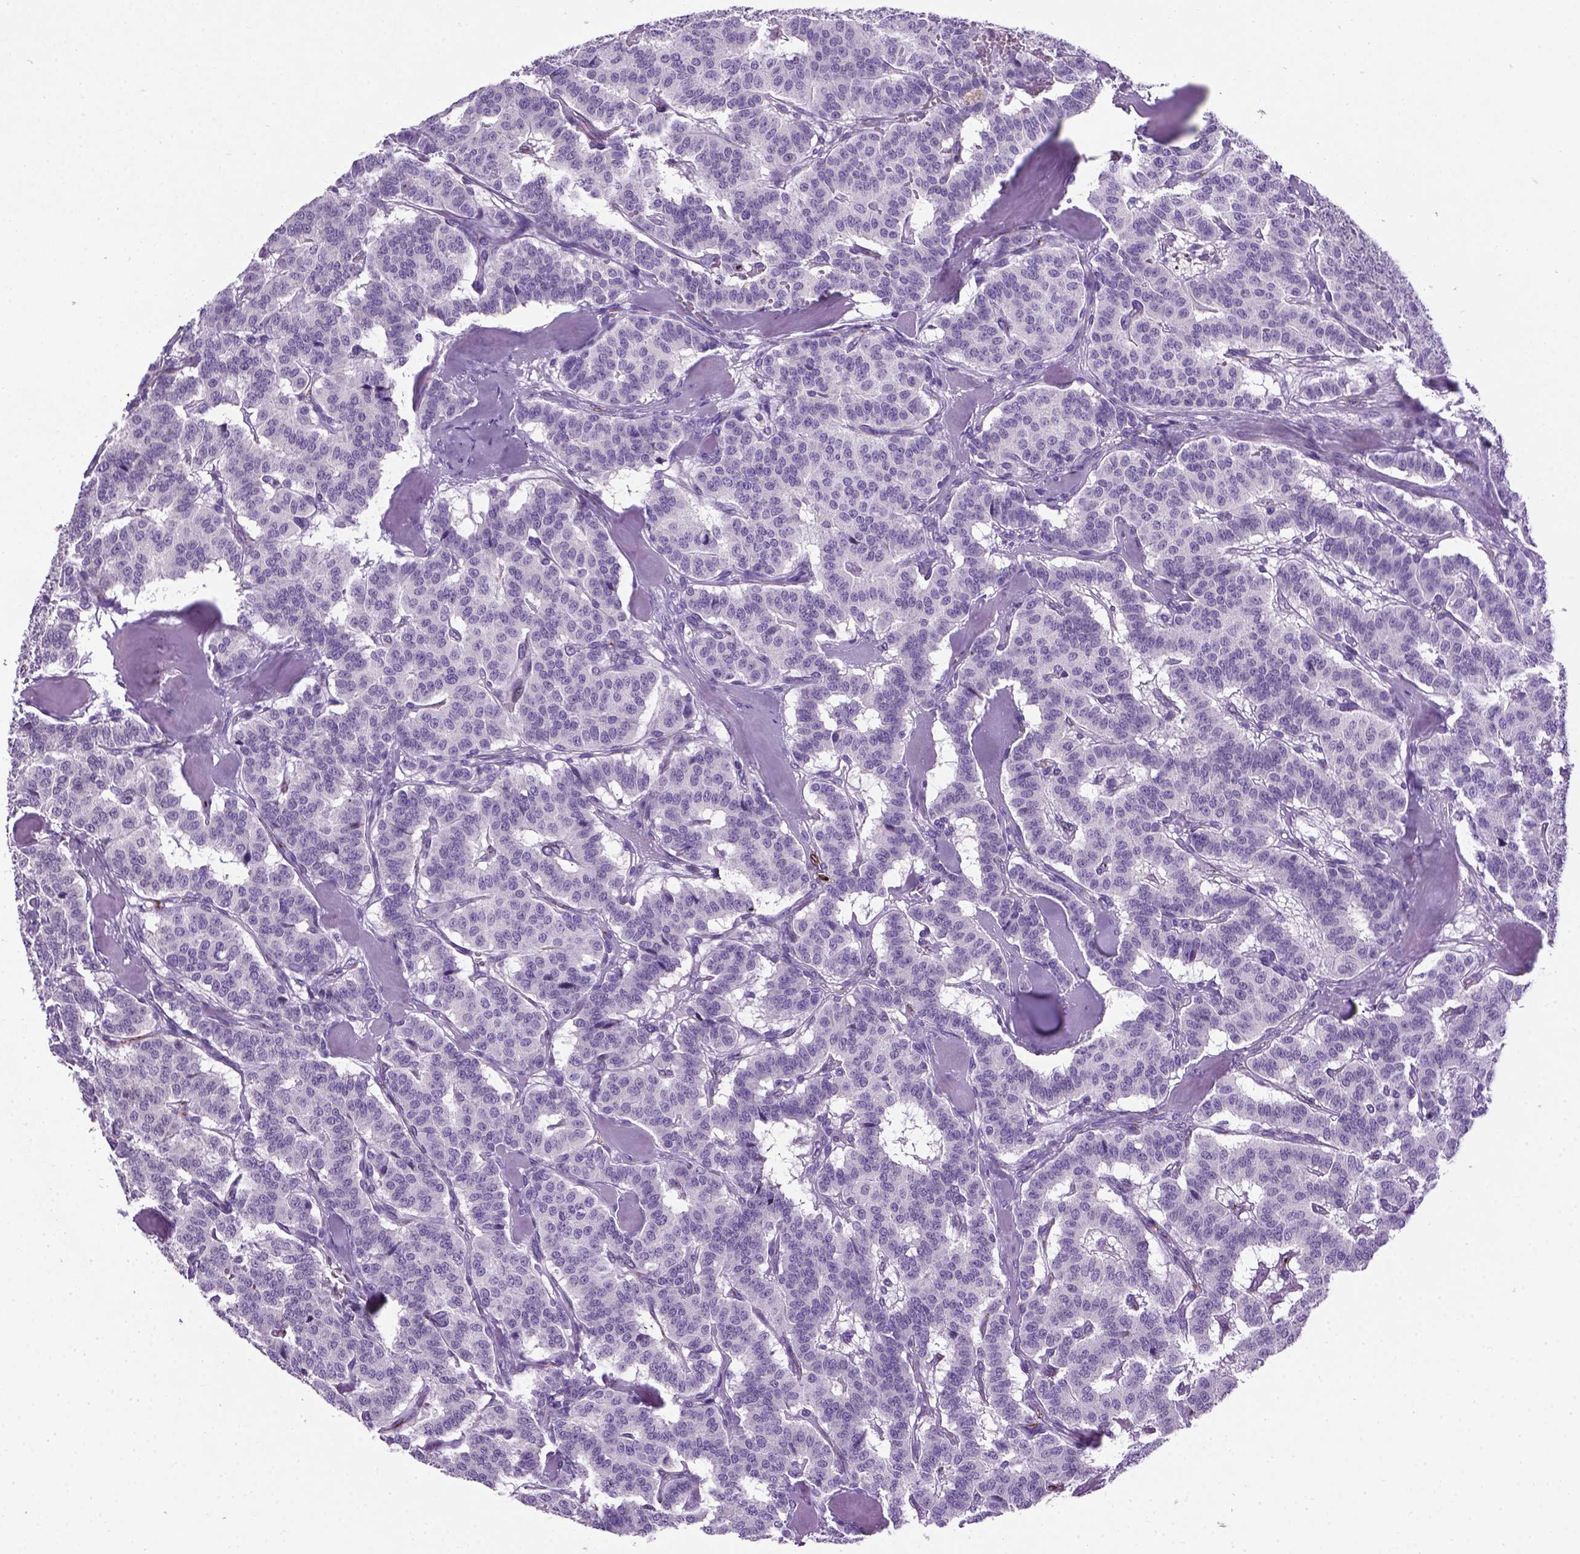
{"staining": {"intensity": "negative", "quantity": "none", "location": "none"}, "tissue": "carcinoid", "cell_type": "Tumor cells", "image_type": "cancer", "snomed": [{"axis": "morphology", "description": "Normal tissue, NOS"}, {"axis": "morphology", "description": "Carcinoid, malignant, NOS"}, {"axis": "topography", "description": "Lung"}], "caption": "Tumor cells show no significant protein expression in carcinoid.", "gene": "VWF", "patient": {"sex": "female", "age": 46}}